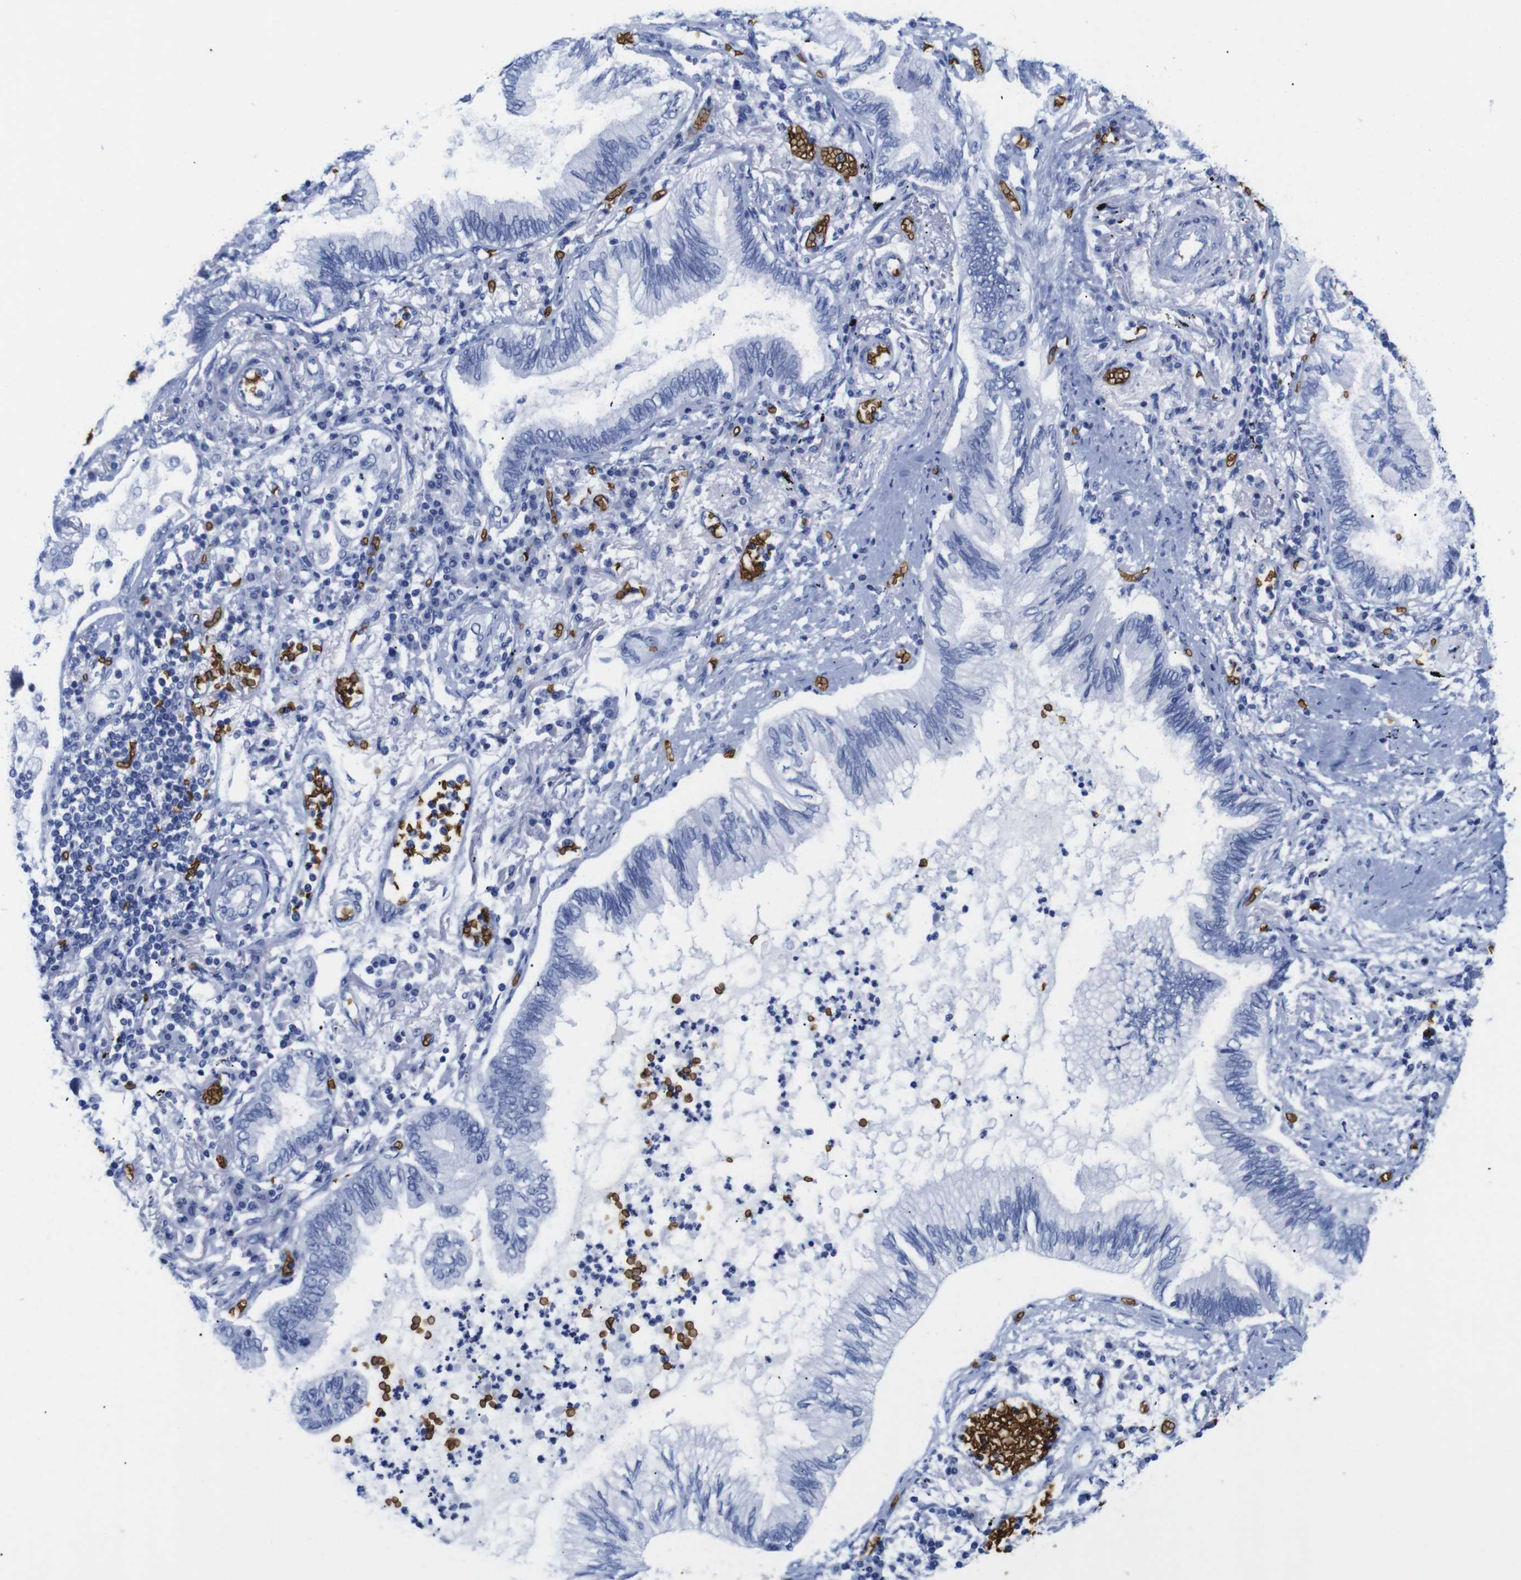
{"staining": {"intensity": "negative", "quantity": "none", "location": "none"}, "tissue": "lung cancer", "cell_type": "Tumor cells", "image_type": "cancer", "snomed": [{"axis": "morphology", "description": "Normal tissue, NOS"}, {"axis": "morphology", "description": "Adenocarcinoma, NOS"}, {"axis": "topography", "description": "Bronchus"}, {"axis": "topography", "description": "Lung"}], "caption": "The immunohistochemistry photomicrograph has no significant expression in tumor cells of lung cancer (adenocarcinoma) tissue.", "gene": "S1PR2", "patient": {"sex": "female", "age": 70}}